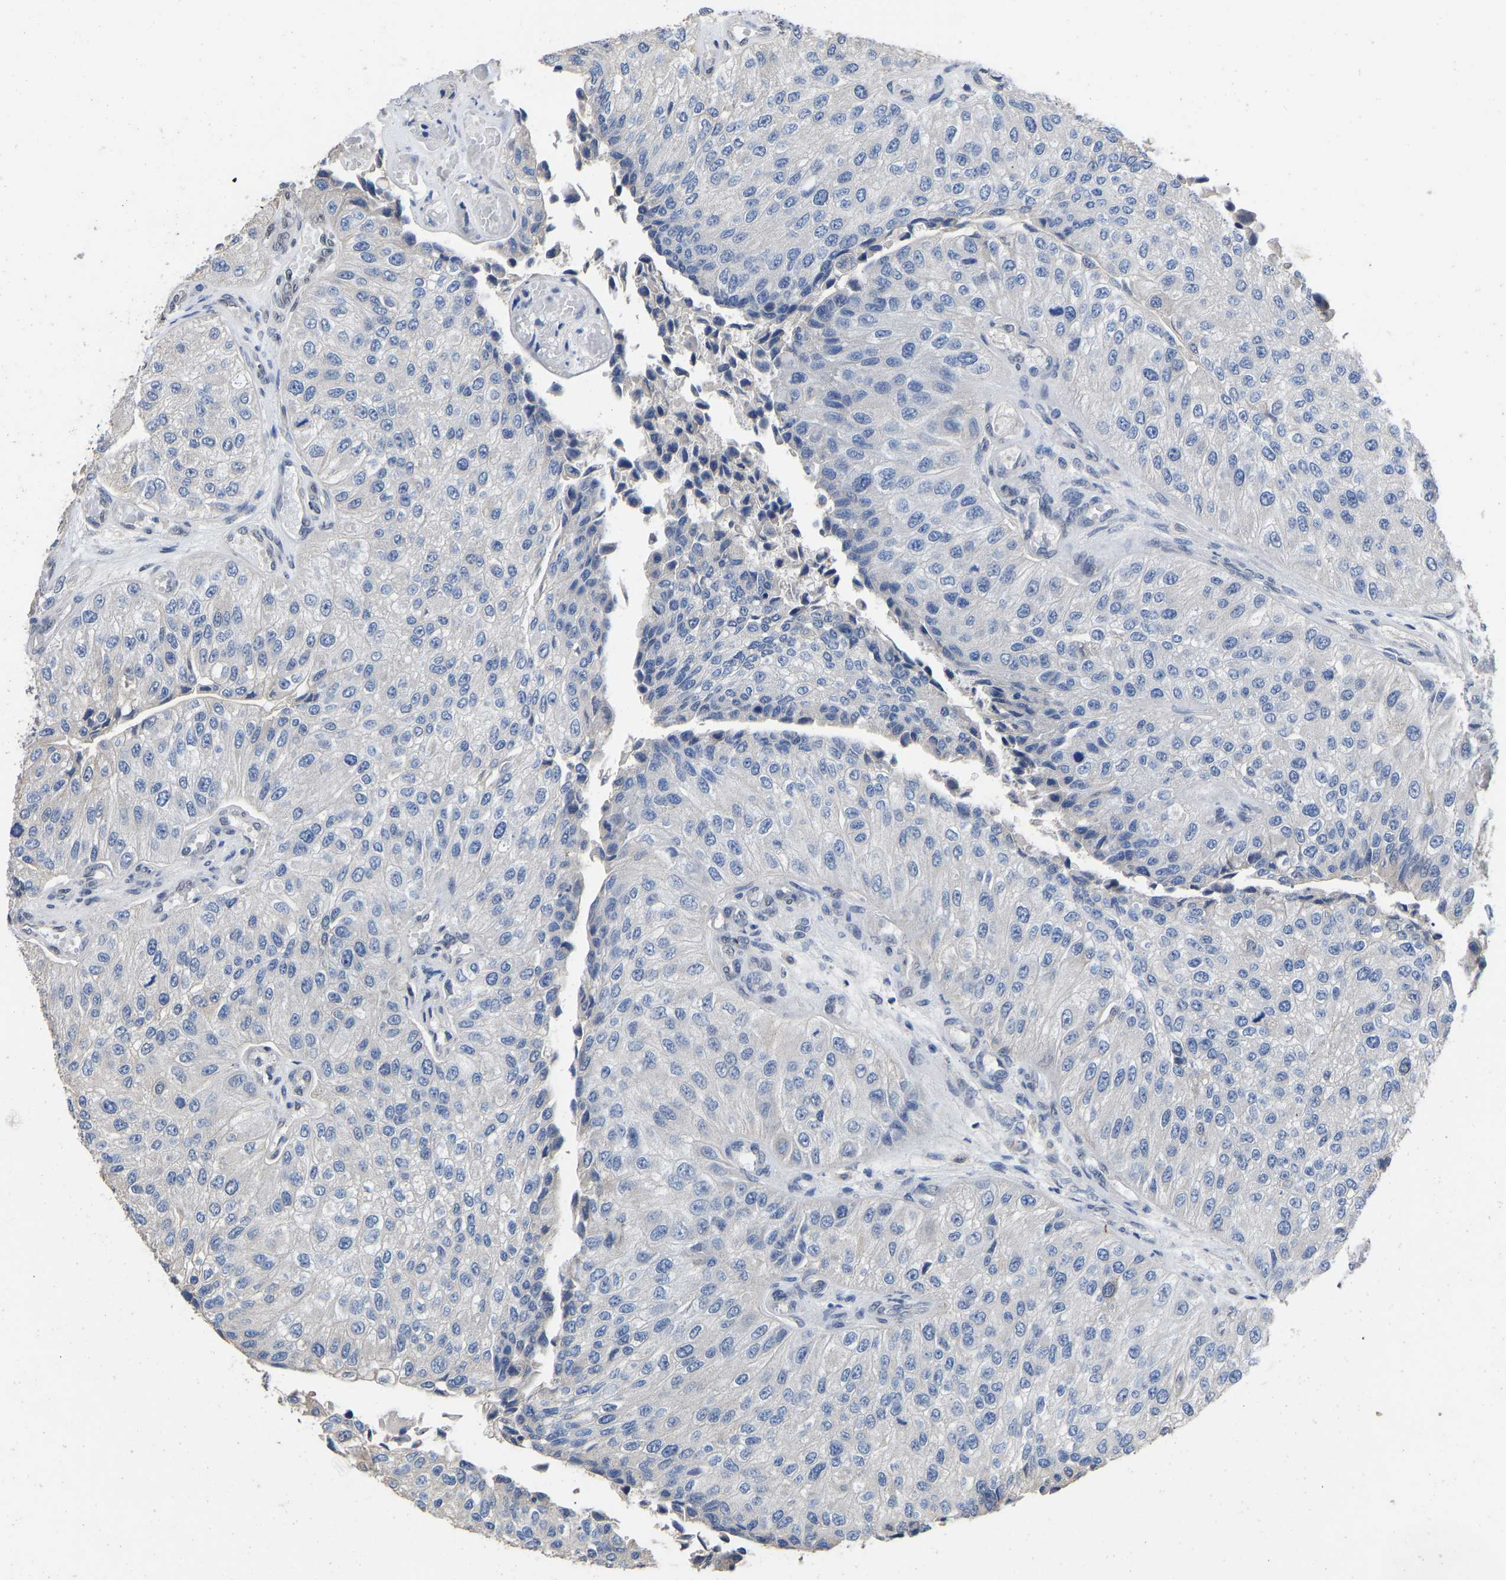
{"staining": {"intensity": "negative", "quantity": "none", "location": "none"}, "tissue": "urothelial cancer", "cell_type": "Tumor cells", "image_type": "cancer", "snomed": [{"axis": "morphology", "description": "Urothelial carcinoma, High grade"}, {"axis": "topography", "description": "Kidney"}, {"axis": "topography", "description": "Urinary bladder"}], "caption": "DAB immunohistochemical staining of human urothelial cancer shows no significant positivity in tumor cells.", "gene": "QKI", "patient": {"sex": "male", "age": 77}}